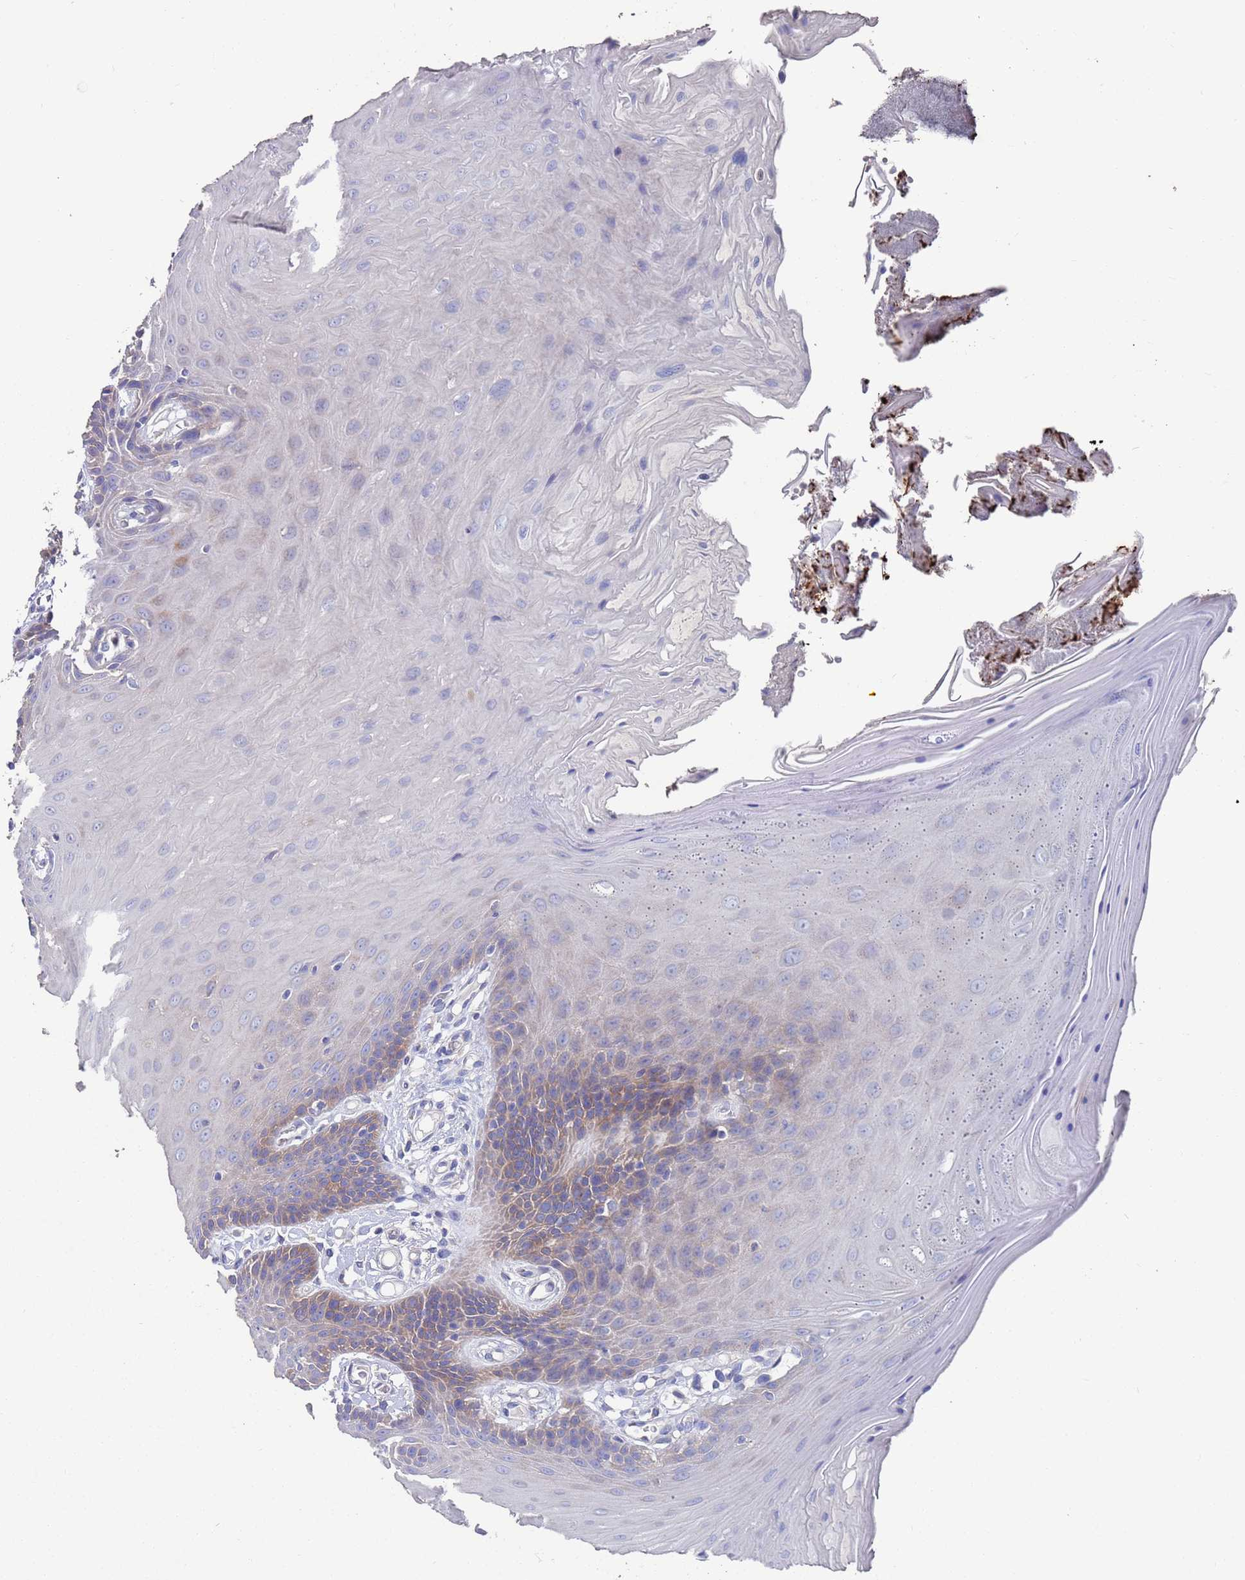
{"staining": {"intensity": "weak", "quantity": "<25%", "location": "cytoplasmic/membranous"}, "tissue": "oral mucosa", "cell_type": "Squamous epithelial cells", "image_type": "normal", "snomed": [{"axis": "morphology", "description": "Normal tissue, NOS"}, {"axis": "morphology", "description": "Squamous cell carcinoma, NOS"}, {"axis": "topography", "description": "Skeletal muscle"}, {"axis": "topography", "description": "Oral tissue"}, {"axis": "topography", "description": "Salivary gland"}, {"axis": "topography", "description": "Head-Neck"}], "caption": "The IHC histopathology image has no significant positivity in squamous epithelial cells of oral mucosa.", "gene": "KRTCAP3", "patient": {"sex": "male", "age": 54}}